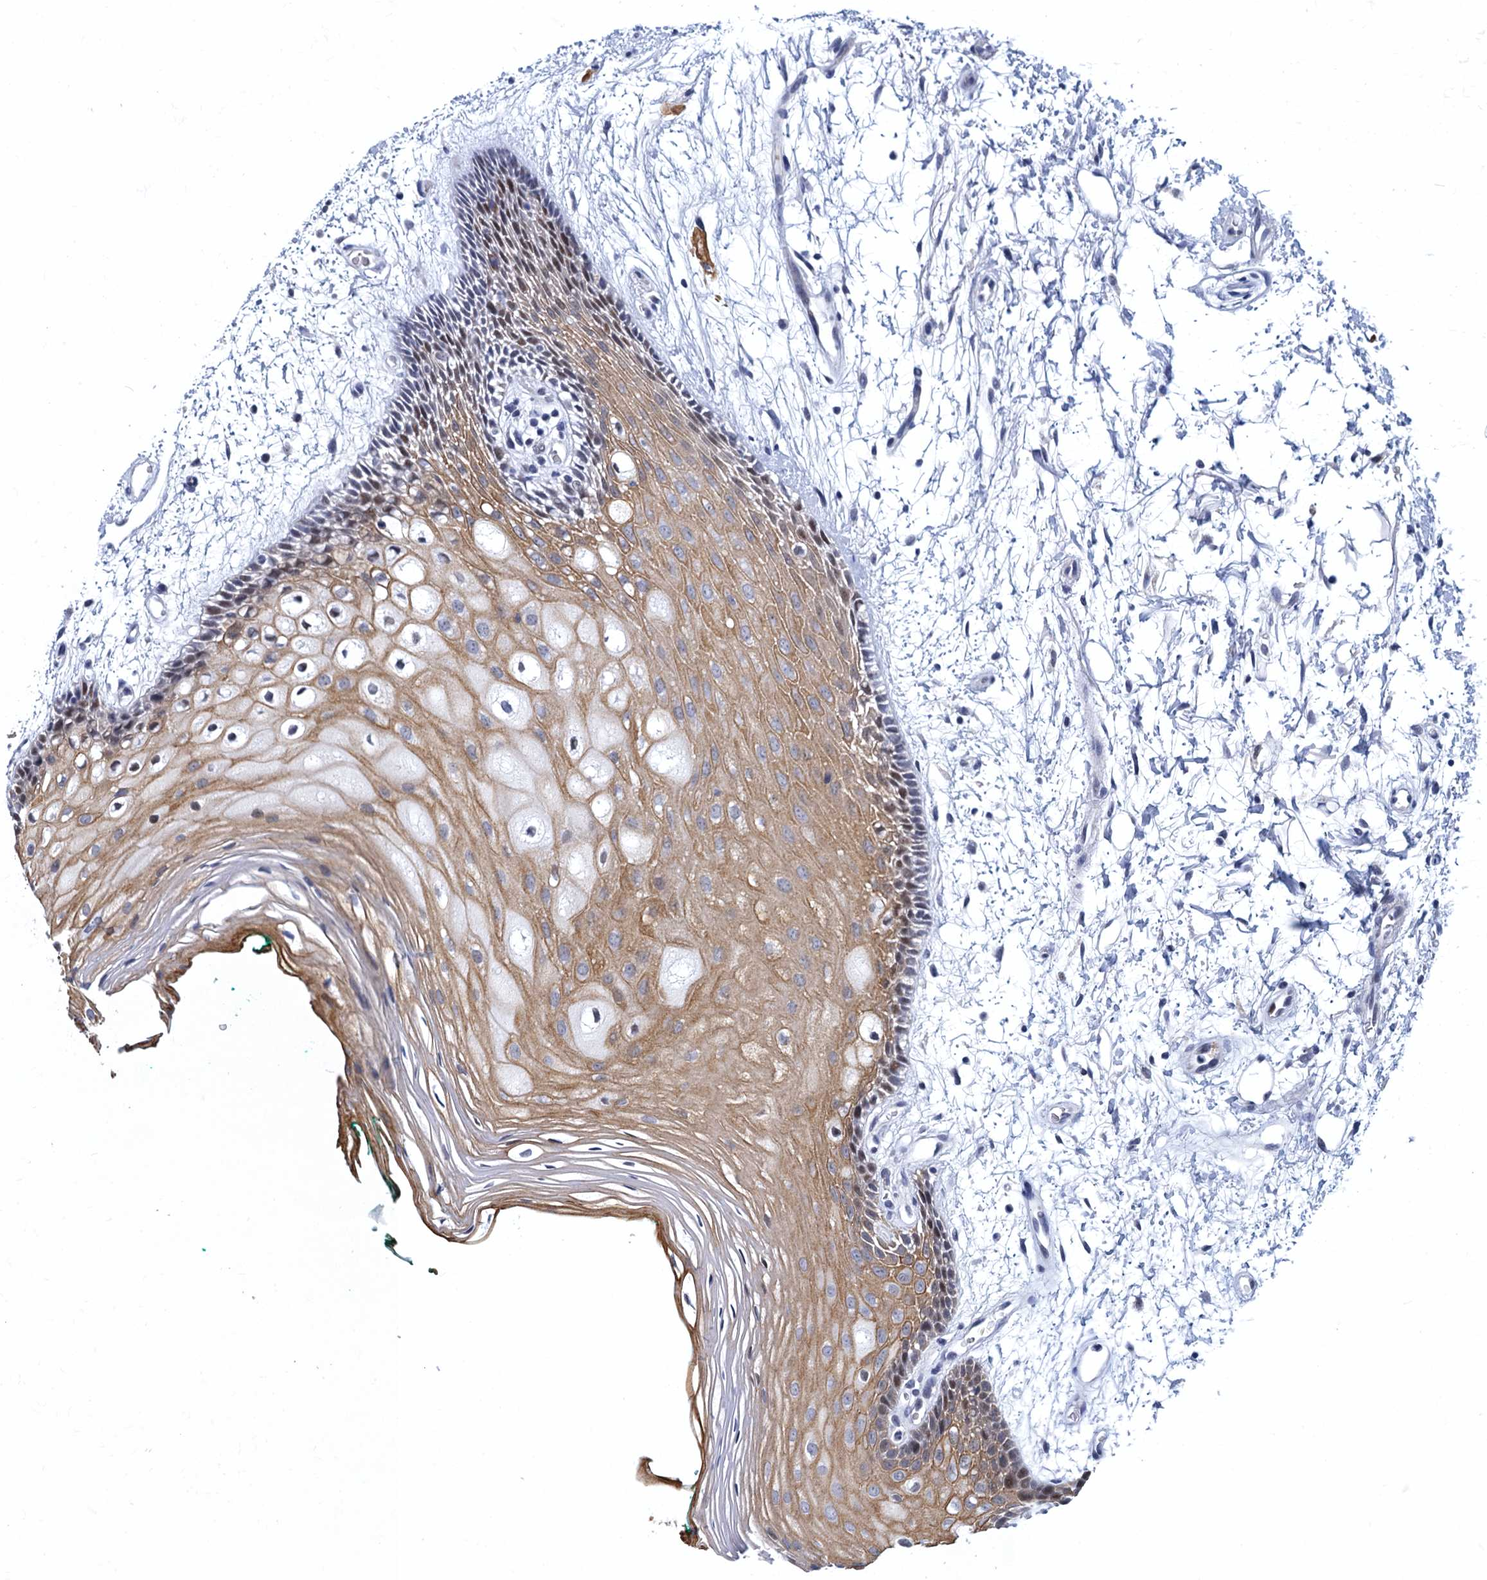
{"staining": {"intensity": "moderate", "quantity": ">75%", "location": "cytoplasmic/membranous,nuclear"}, "tissue": "oral mucosa", "cell_type": "Squamous epithelial cells", "image_type": "normal", "snomed": [{"axis": "morphology", "description": "Normal tissue, NOS"}, {"axis": "topography", "description": "Skeletal muscle"}, {"axis": "topography", "description": "Oral tissue"}, {"axis": "topography", "description": "Peripheral nerve tissue"}], "caption": "Squamous epithelial cells reveal medium levels of moderate cytoplasmic/membranous,nuclear staining in about >75% of cells in benign human oral mucosa.", "gene": "GINS3", "patient": {"sex": "female", "age": 84}}